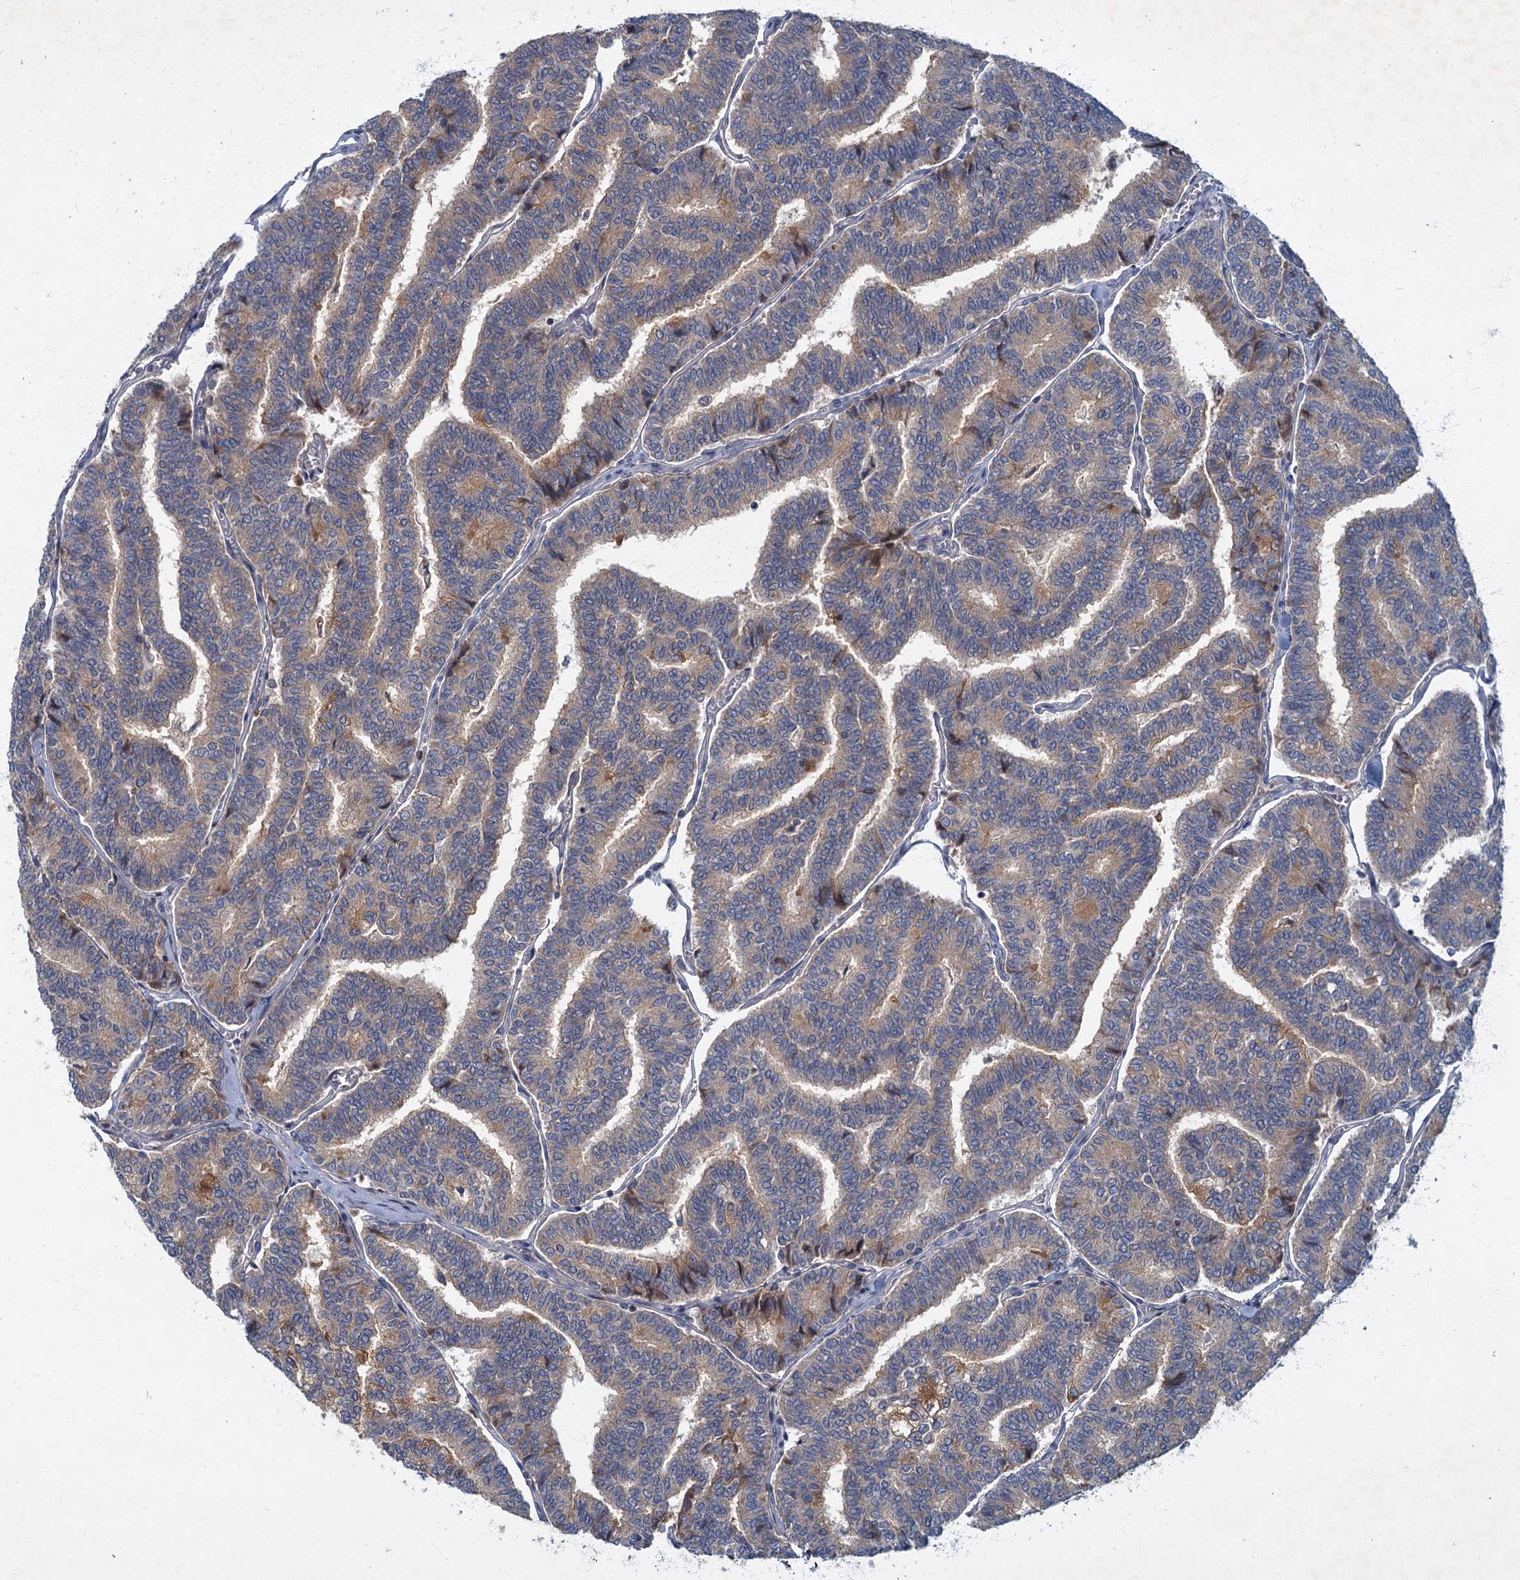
{"staining": {"intensity": "weak", "quantity": ">75%", "location": "cytoplasmic/membranous"}, "tissue": "thyroid cancer", "cell_type": "Tumor cells", "image_type": "cancer", "snomed": [{"axis": "morphology", "description": "Papillary adenocarcinoma, NOS"}, {"axis": "topography", "description": "Thyroid gland"}], "caption": "This is an image of IHC staining of thyroid cancer (papillary adenocarcinoma), which shows weak staining in the cytoplasmic/membranous of tumor cells.", "gene": "SLC11A2", "patient": {"sex": "female", "age": 35}}